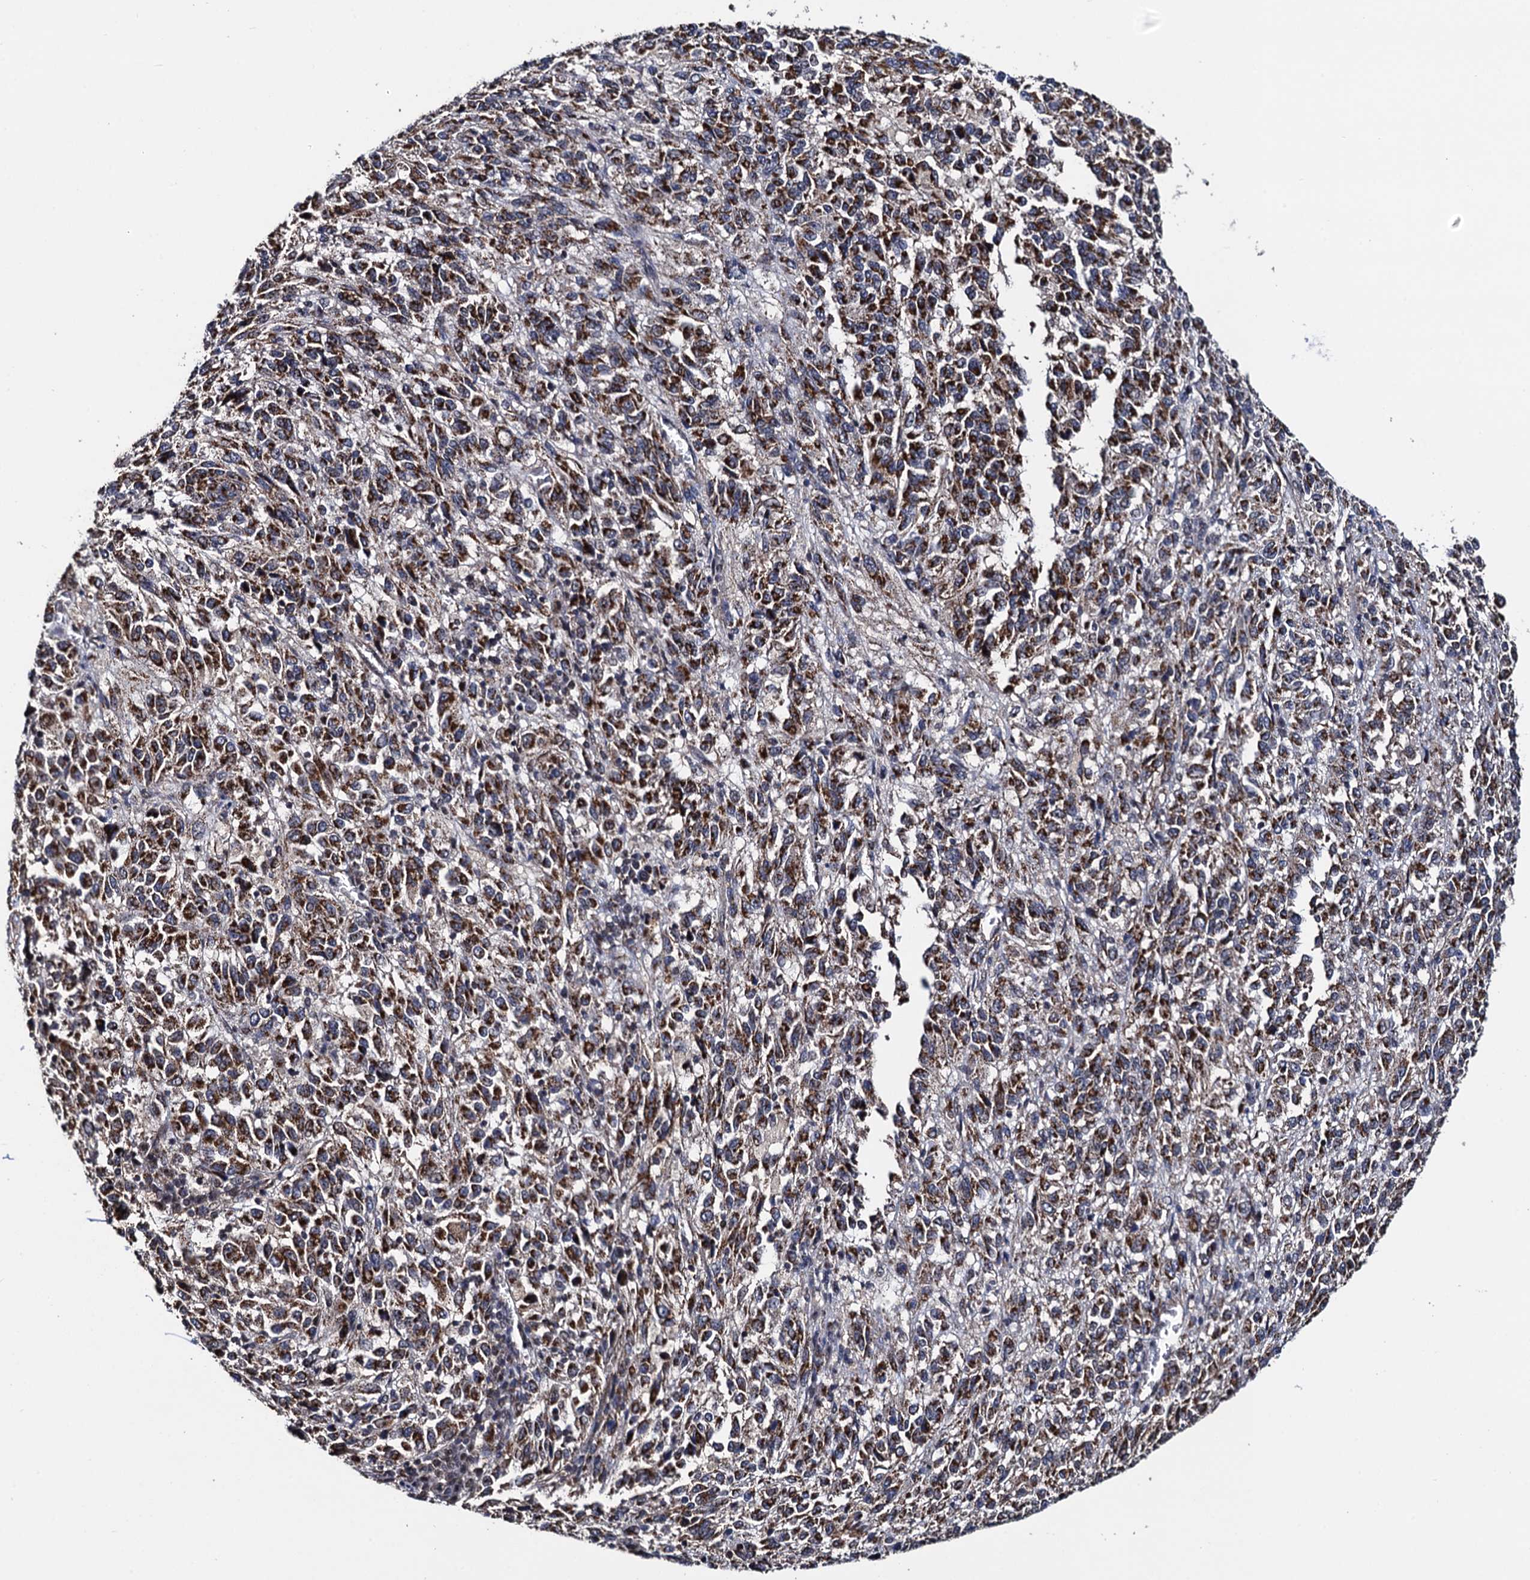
{"staining": {"intensity": "strong", "quantity": ">75%", "location": "cytoplasmic/membranous"}, "tissue": "melanoma", "cell_type": "Tumor cells", "image_type": "cancer", "snomed": [{"axis": "morphology", "description": "Malignant melanoma, Metastatic site"}, {"axis": "topography", "description": "Lung"}], "caption": "There is high levels of strong cytoplasmic/membranous expression in tumor cells of malignant melanoma (metastatic site), as demonstrated by immunohistochemical staining (brown color).", "gene": "PTCD3", "patient": {"sex": "male", "age": 64}}